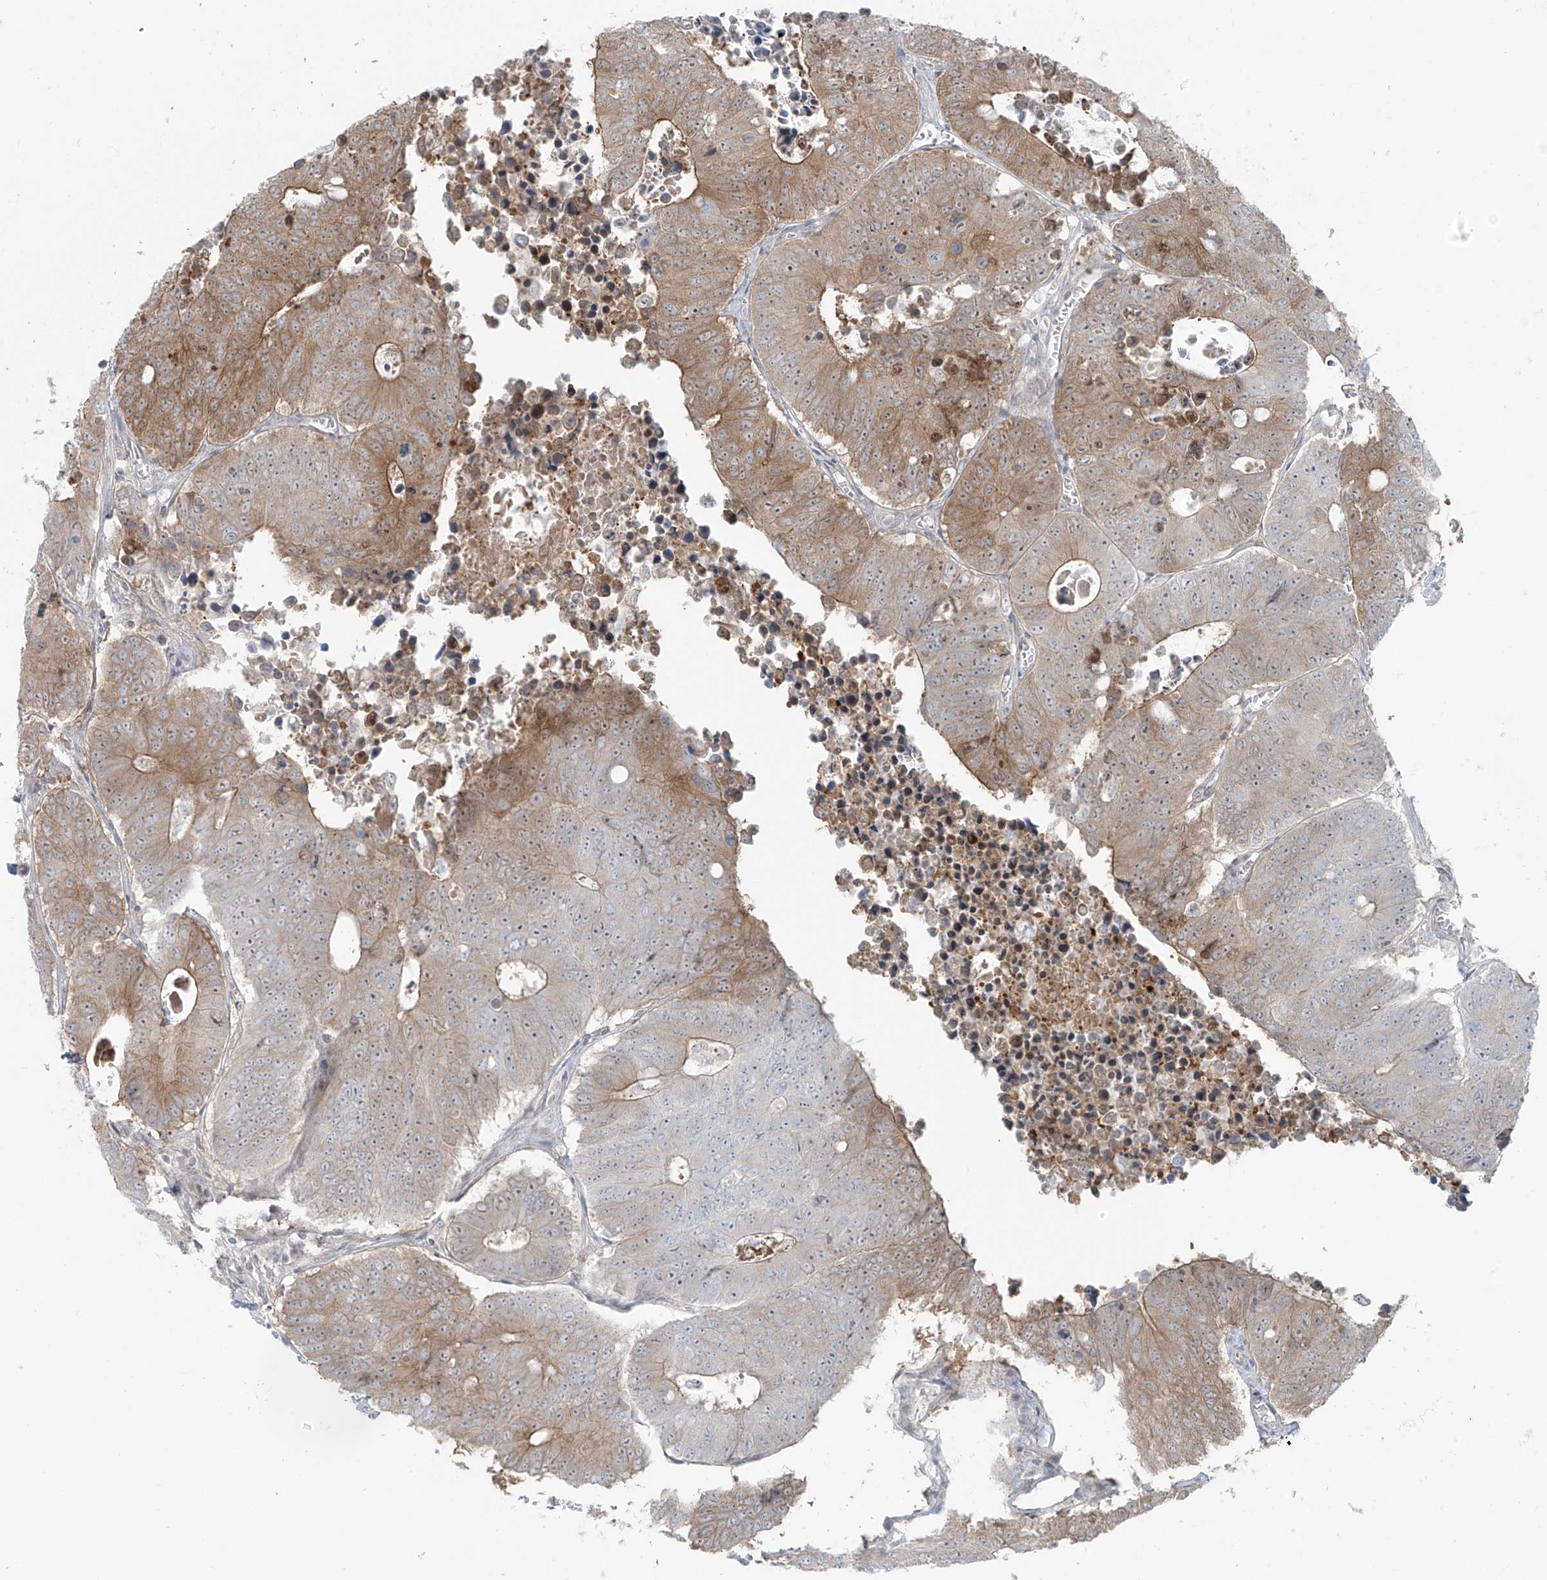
{"staining": {"intensity": "moderate", "quantity": "25%-75%", "location": "cytoplasmic/membranous"}, "tissue": "colorectal cancer", "cell_type": "Tumor cells", "image_type": "cancer", "snomed": [{"axis": "morphology", "description": "Adenocarcinoma, NOS"}, {"axis": "topography", "description": "Colon"}], "caption": "An immunohistochemistry micrograph of tumor tissue is shown. Protein staining in brown labels moderate cytoplasmic/membranous positivity in colorectal cancer within tumor cells.", "gene": "PPAT", "patient": {"sex": "male", "age": 87}}